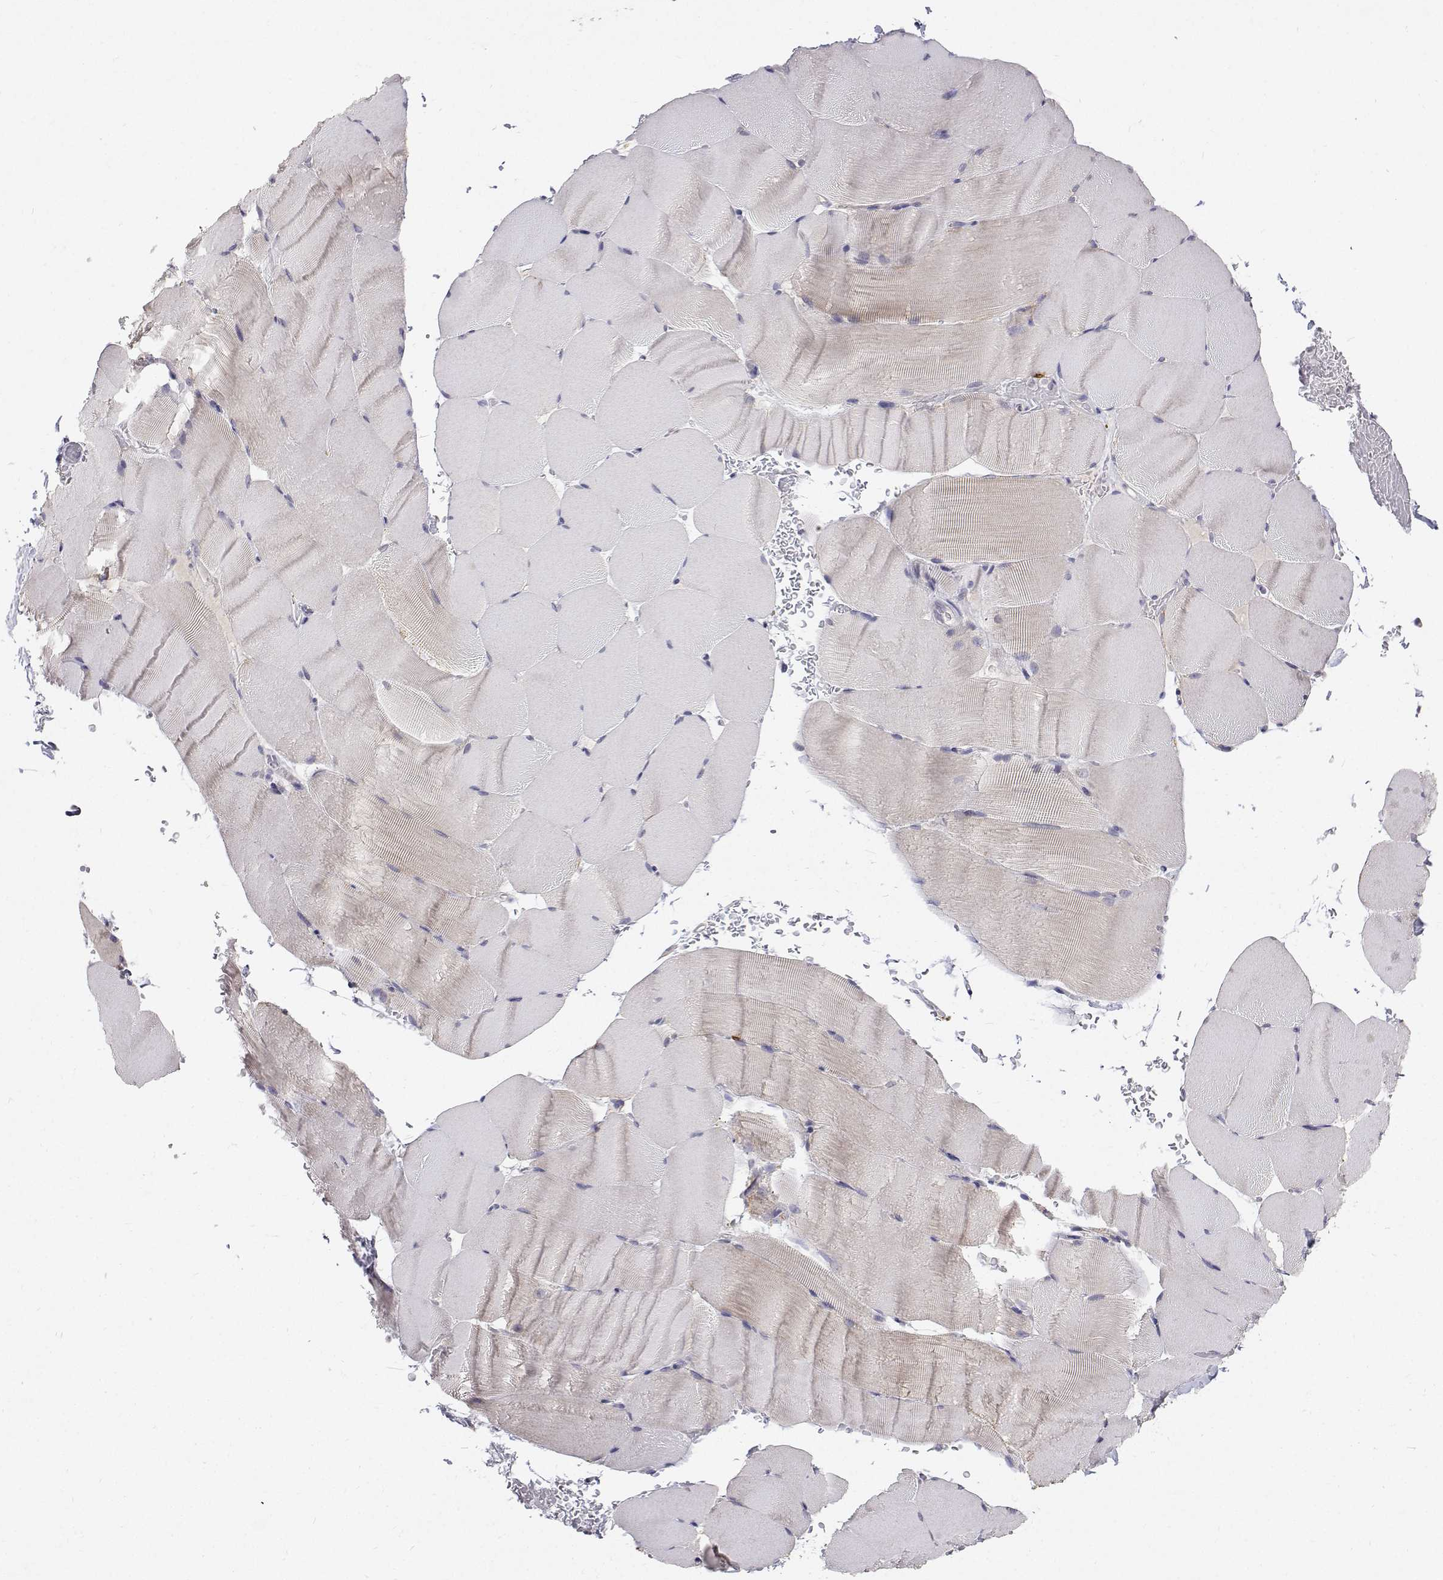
{"staining": {"intensity": "negative", "quantity": "none", "location": "none"}, "tissue": "skeletal muscle", "cell_type": "Myocytes", "image_type": "normal", "snomed": [{"axis": "morphology", "description": "Normal tissue, NOS"}, {"axis": "topography", "description": "Skeletal muscle"}], "caption": "Myocytes show no significant expression in unremarkable skeletal muscle. (Immunohistochemistry (ihc), brightfield microscopy, high magnification).", "gene": "TRIM60", "patient": {"sex": "female", "age": 37}}